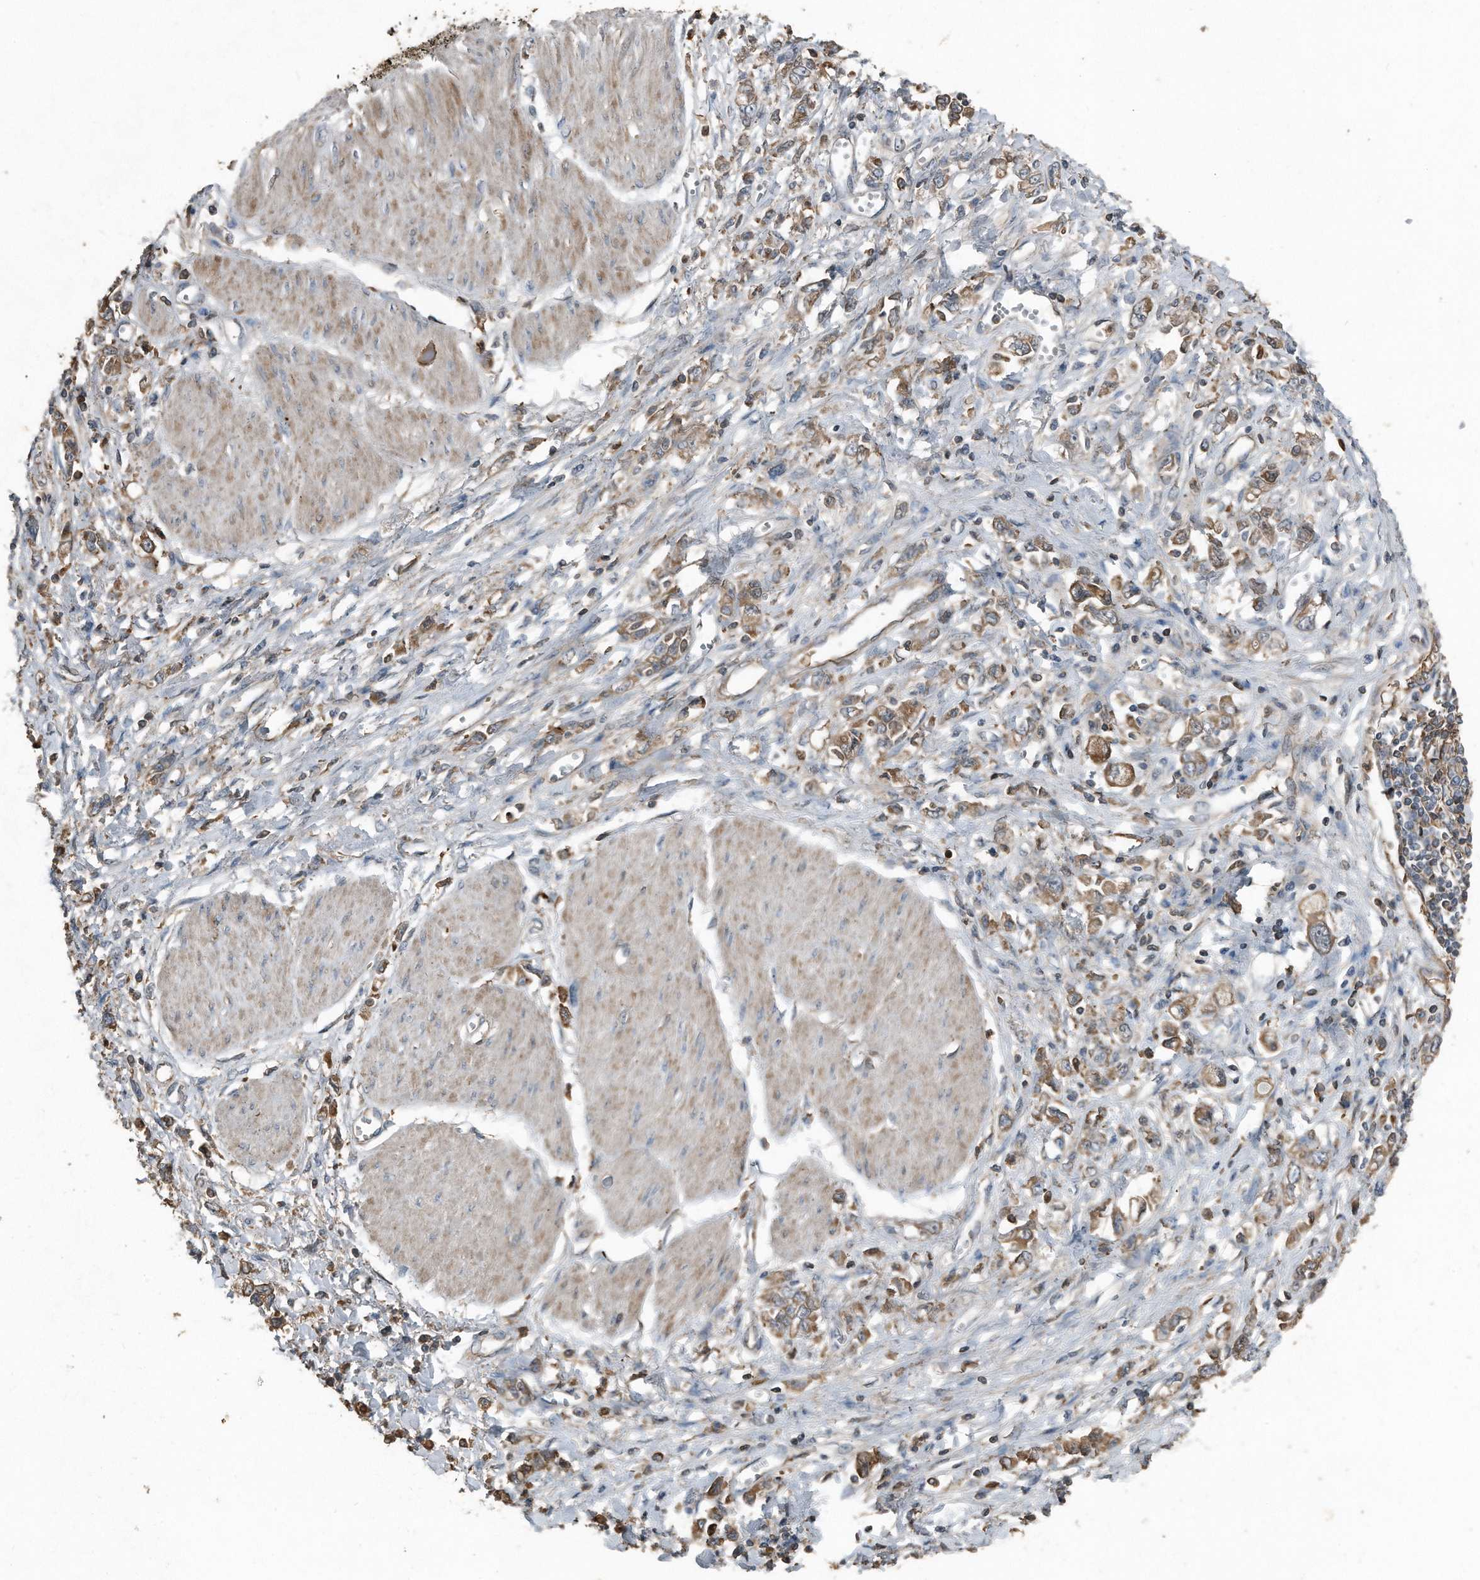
{"staining": {"intensity": "moderate", "quantity": ">75%", "location": "cytoplasmic/membranous"}, "tissue": "stomach cancer", "cell_type": "Tumor cells", "image_type": "cancer", "snomed": [{"axis": "morphology", "description": "Adenocarcinoma, NOS"}, {"axis": "topography", "description": "Stomach"}], "caption": "This is a micrograph of IHC staining of stomach cancer (adenocarcinoma), which shows moderate positivity in the cytoplasmic/membranous of tumor cells.", "gene": "C9", "patient": {"sex": "female", "age": 76}}